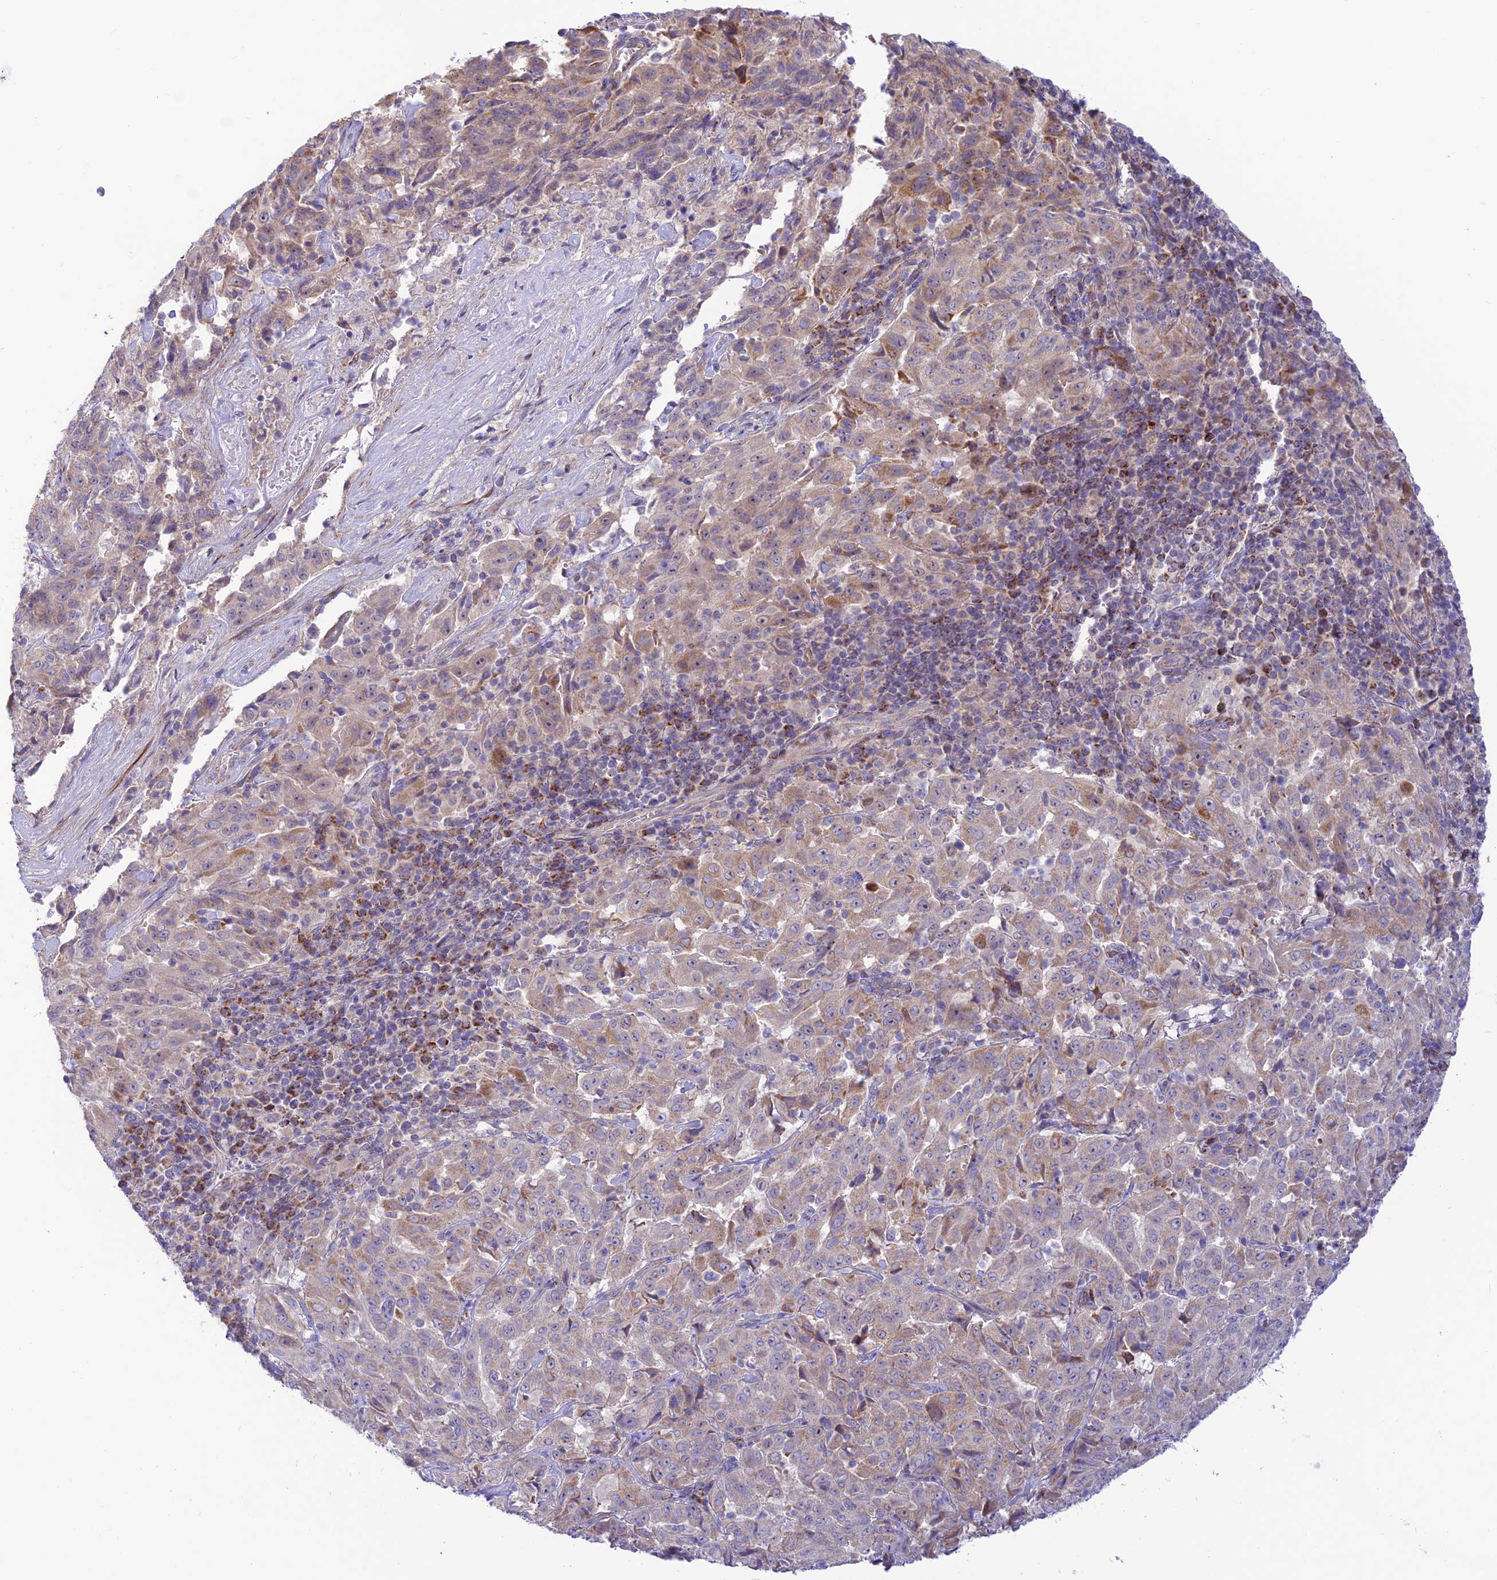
{"staining": {"intensity": "moderate", "quantity": "25%-75%", "location": "cytoplasmic/membranous"}, "tissue": "pancreatic cancer", "cell_type": "Tumor cells", "image_type": "cancer", "snomed": [{"axis": "morphology", "description": "Adenocarcinoma, NOS"}, {"axis": "topography", "description": "Pancreas"}], "caption": "Human pancreatic cancer stained with a protein marker reveals moderate staining in tumor cells.", "gene": "FAM186B", "patient": {"sex": "male", "age": 63}}